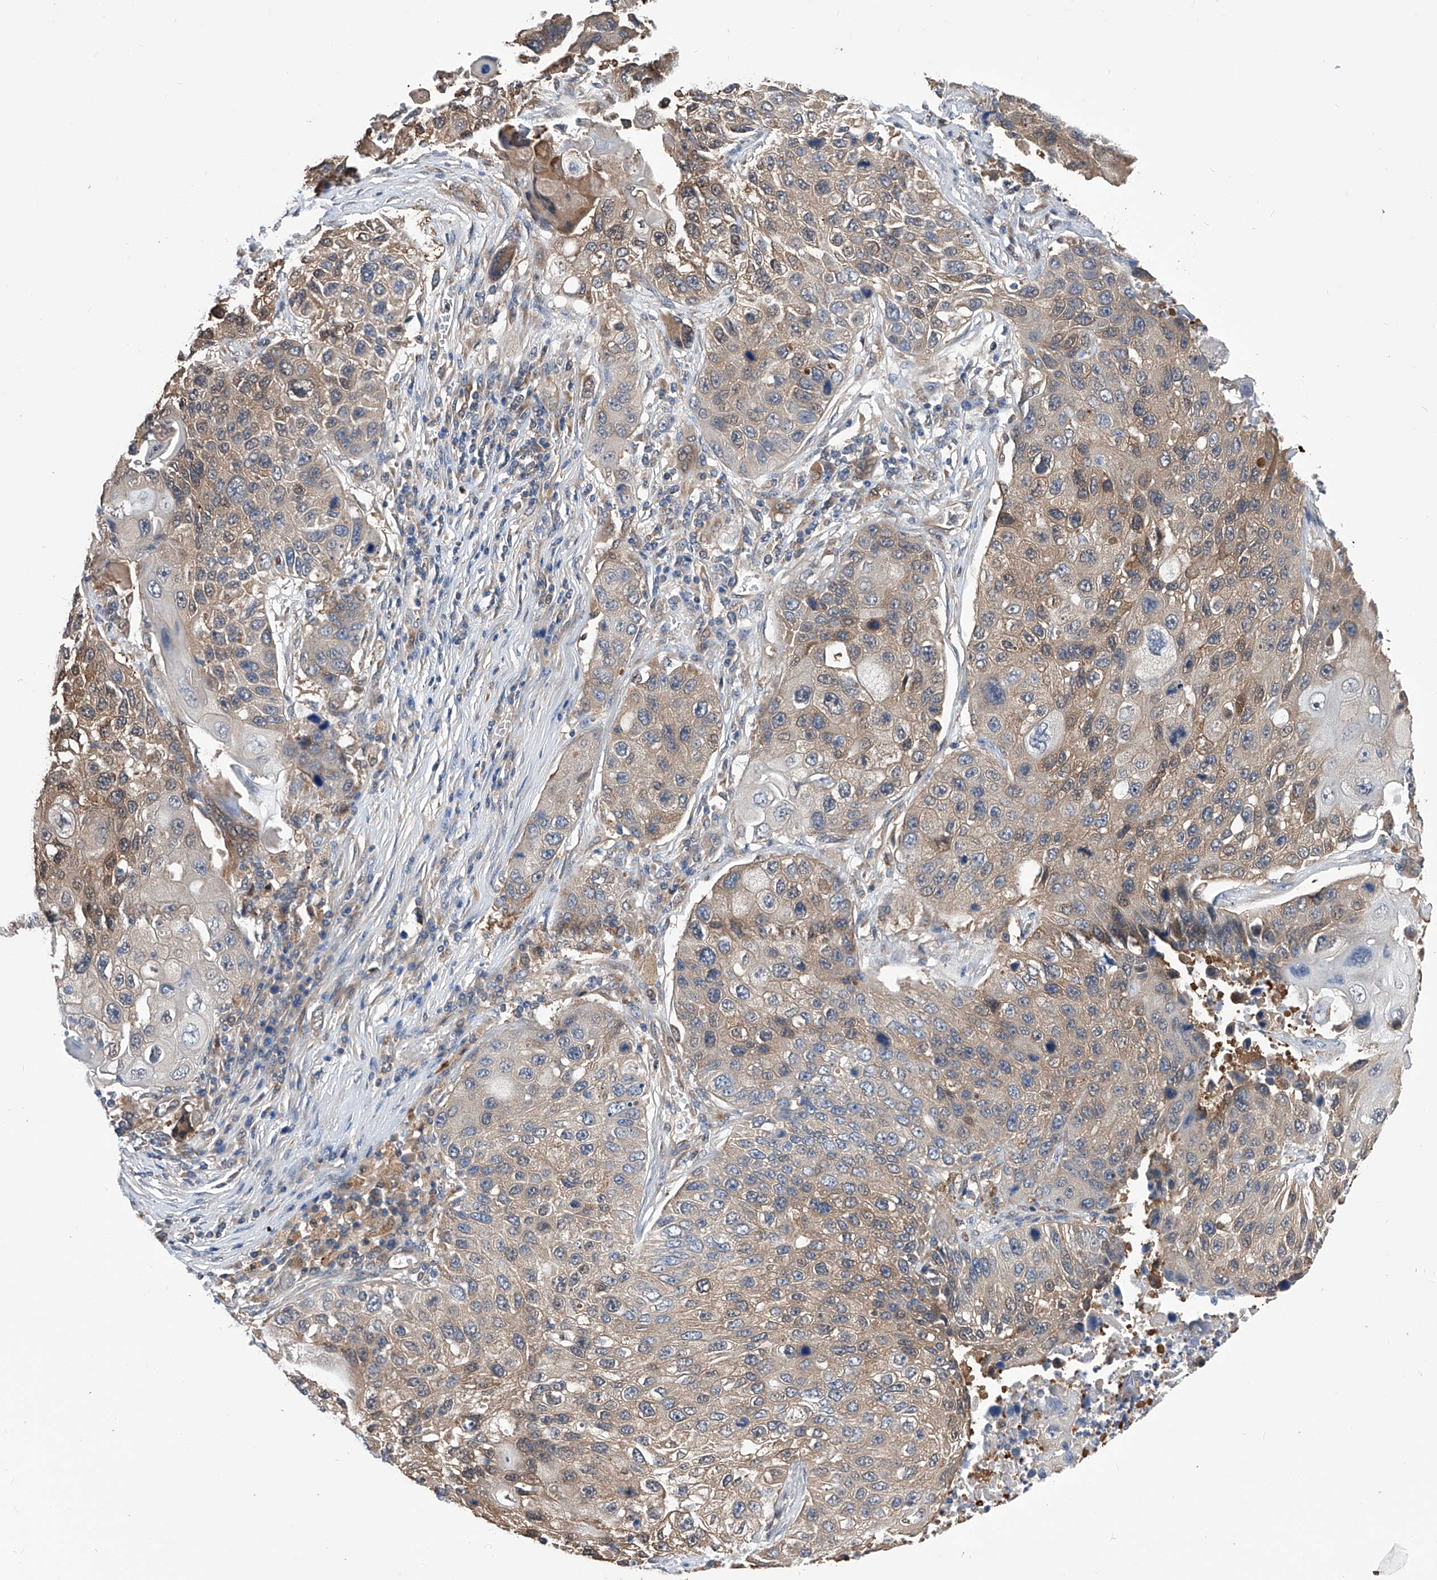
{"staining": {"intensity": "weak", "quantity": ">75%", "location": "cytoplasmic/membranous"}, "tissue": "lung cancer", "cell_type": "Tumor cells", "image_type": "cancer", "snomed": [{"axis": "morphology", "description": "Squamous cell carcinoma, NOS"}, {"axis": "topography", "description": "Lung"}], "caption": "The histopathology image displays staining of lung cancer (squamous cell carcinoma), revealing weak cytoplasmic/membranous protein expression (brown color) within tumor cells.", "gene": "SPATA20", "patient": {"sex": "male", "age": 61}}